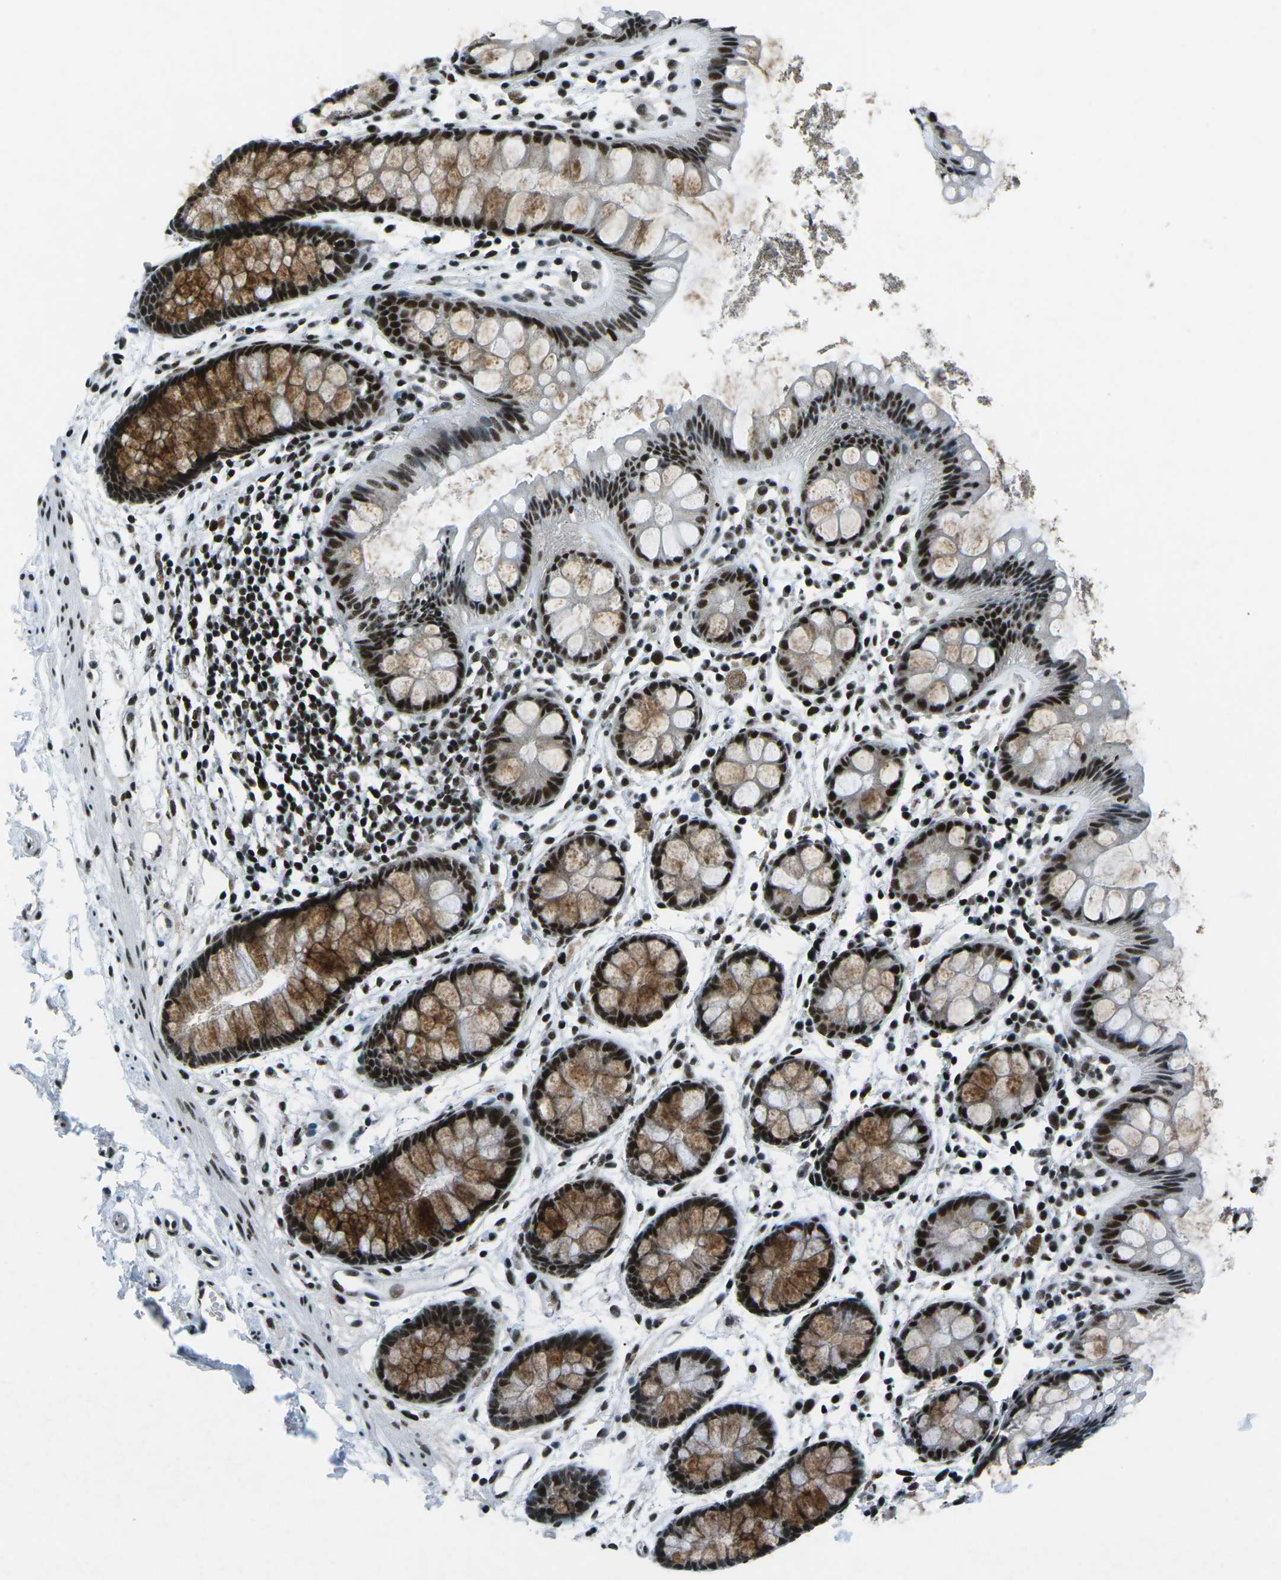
{"staining": {"intensity": "strong", "quantity": ">75%", "location": "cytoplasmic/membranous,nuclear"}, "tissue": "rectum", "cell_type": "Glandular cells", "image_type": "normal", "snomed": [{"axis": "morphology", "description": "Normal tissue, NOS"}, {"axis": "topography", "description": "Rectum"}], "caption": "Unremarkable rectum shows strong cytoplasmic/membranous,nuclear expression in about >75% of glandular cells The staining is performed using DAB brown chromogen to label protein expression. The nuclei are counter-stained blue using hematoxylin..", "gene": "RBL2", "patient": {"sex": "female", "age": 66}}